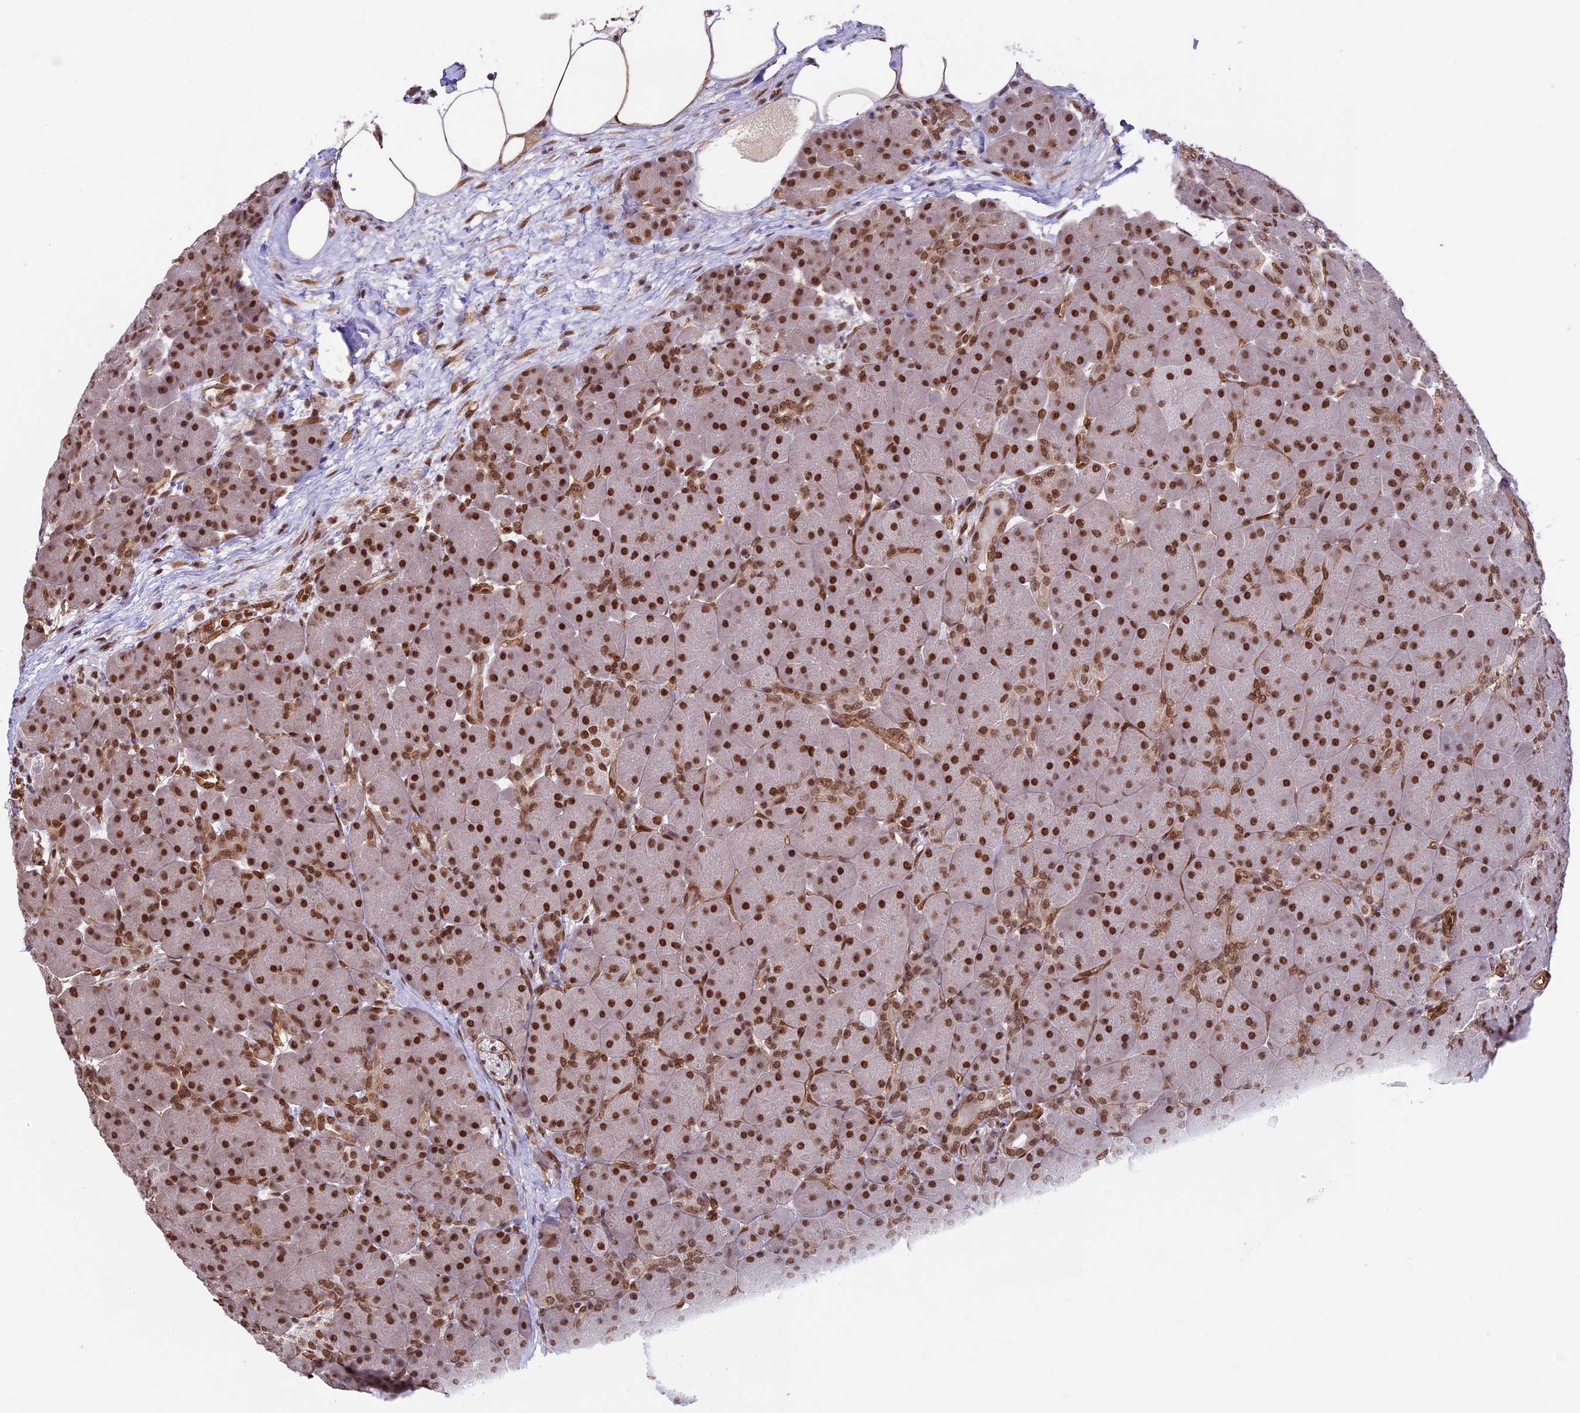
{"staining": {"intensity": "strong", "quantity": ">75%", "location": "nuclear"}, "tissue": "pancreas", "cell_type": "Exocrine glandular cells", "image_type": "normal", "snomed": [{"axis": "morphology", "description": "Normal tissue, NOS"}, {"axis": "topography", "description": "Pancreas"}], "caption": "Immunohistochemical staining of unremarkable human pancreas exhibits high levels of strong nuclear positivity in about >75% of exocrine glandular cells.", "gene": "MPHOSPH8", "patient": {"sex": "male", "age": 66}}